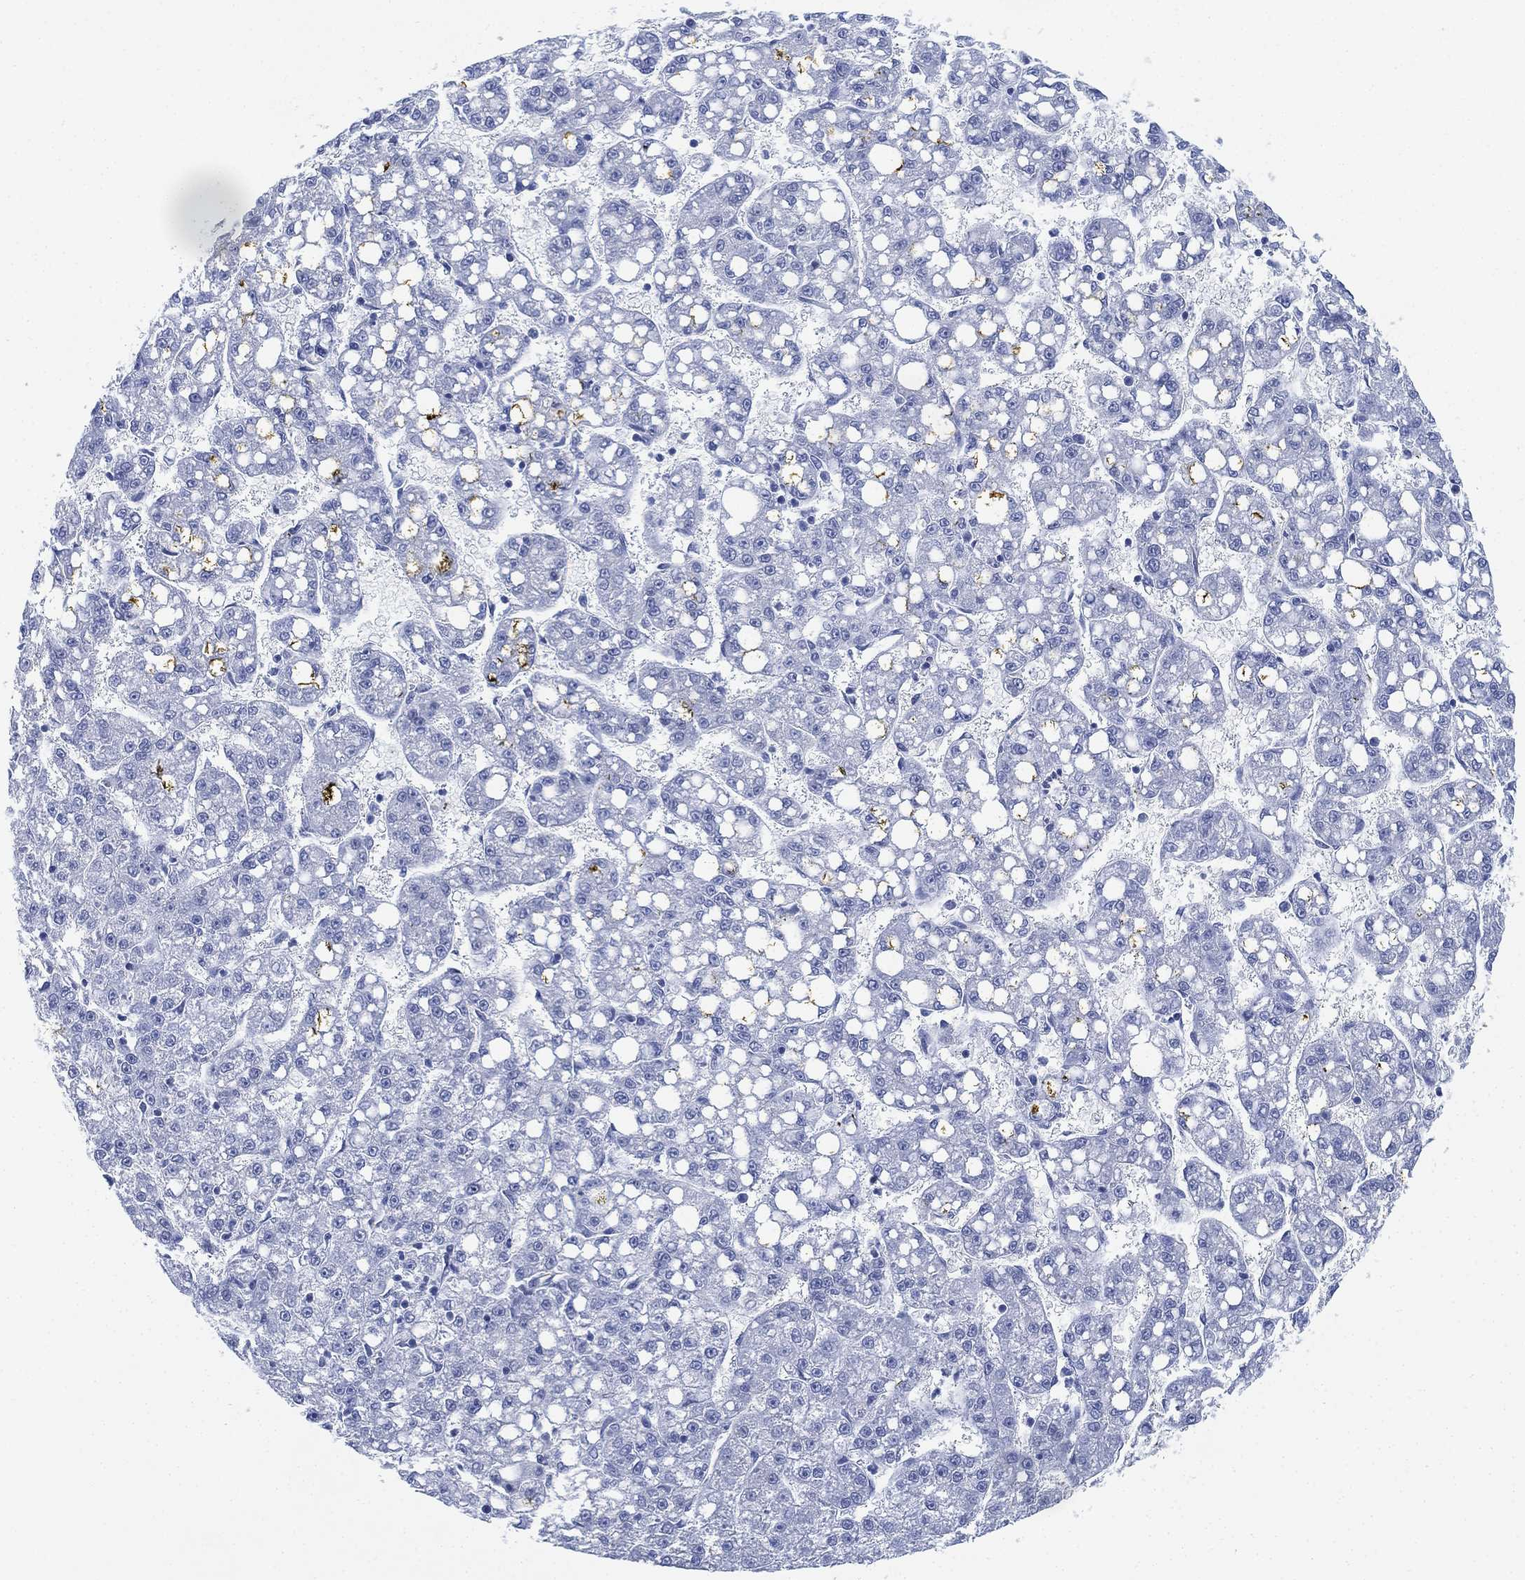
{"staining": {"intensity": "negative", "quantity": "none", "location": "none"}, "tissue": "liver cancer", "cell_type": "Tumor cells", "image_type": "cancer", "snomed": [{"axis": "morphology", "description": "Carcinoma, Hepatocellular, NOS"}, {"axis": "topography", "description": "Liver"}], "caption": "There is no significant staining in tumor cells of liver cancer.", "gene": "PSKH2", "patient": {"sex": "female", "age": 65}}